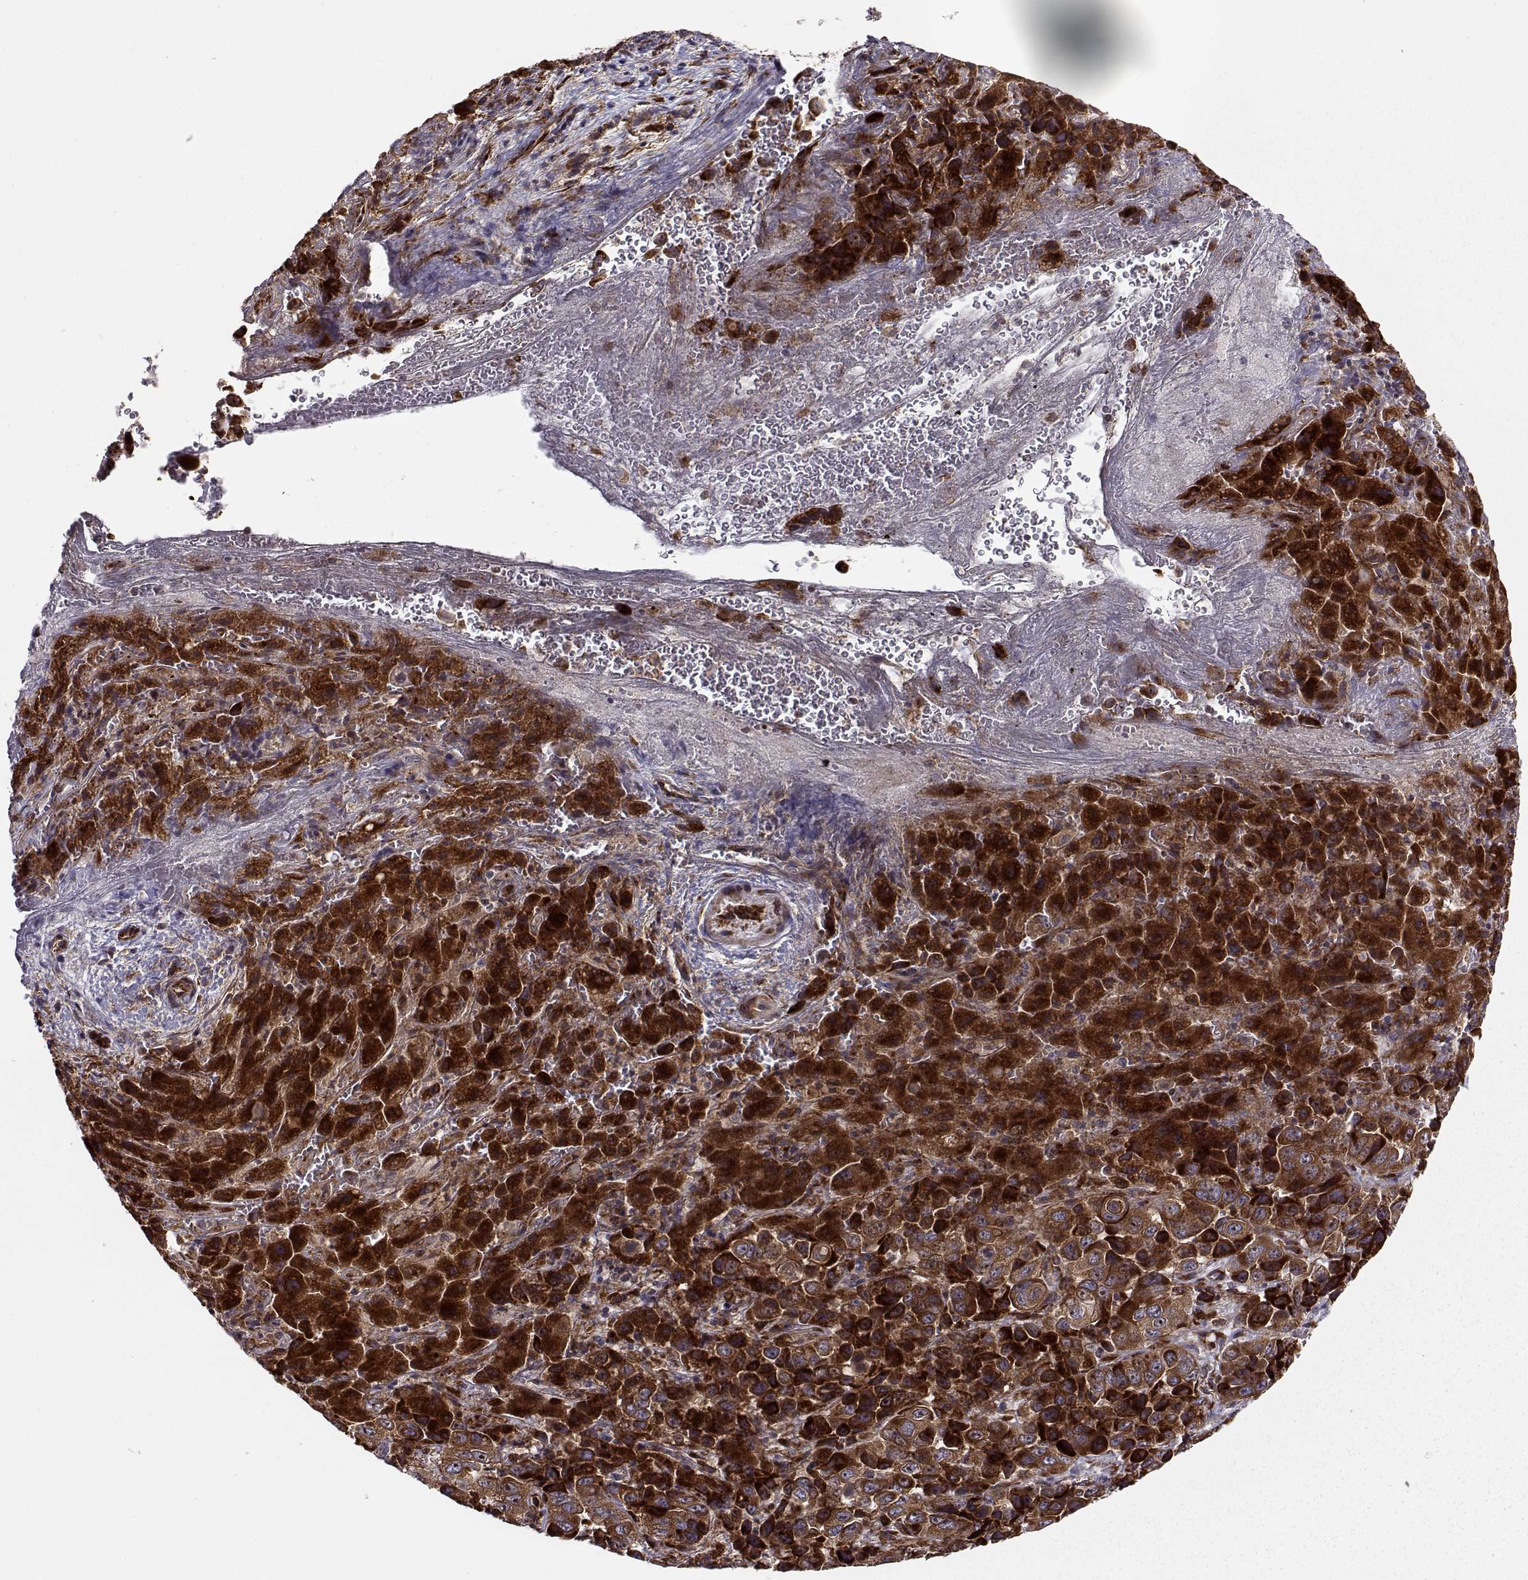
{"staining": {"intensity": "strong", "quantity": ">75%", "location": "cytoplasmic/membranous"}, "tissue": "liver cancer", "cell_type": "Tumor cells", "image_type": "cancer", "snomed": [{"axis": "morphology", "description": "Cholangiocarcinoma"}, {"axis": "topography", "description": "Liver"}], "caption": "A photomicrograph of human liver cholangiocarcinoma stained for a protein shows strong cytoplasmic/membranous brown staining in tumor cells. (Stains: DAB (3,3'-diaminobenzidine) in brown, nuclei in blue, Microscopy: brightfield microscopy at high magnification).", "gene": "RPL31", "patient": {"sex": "female", "age": 52}}